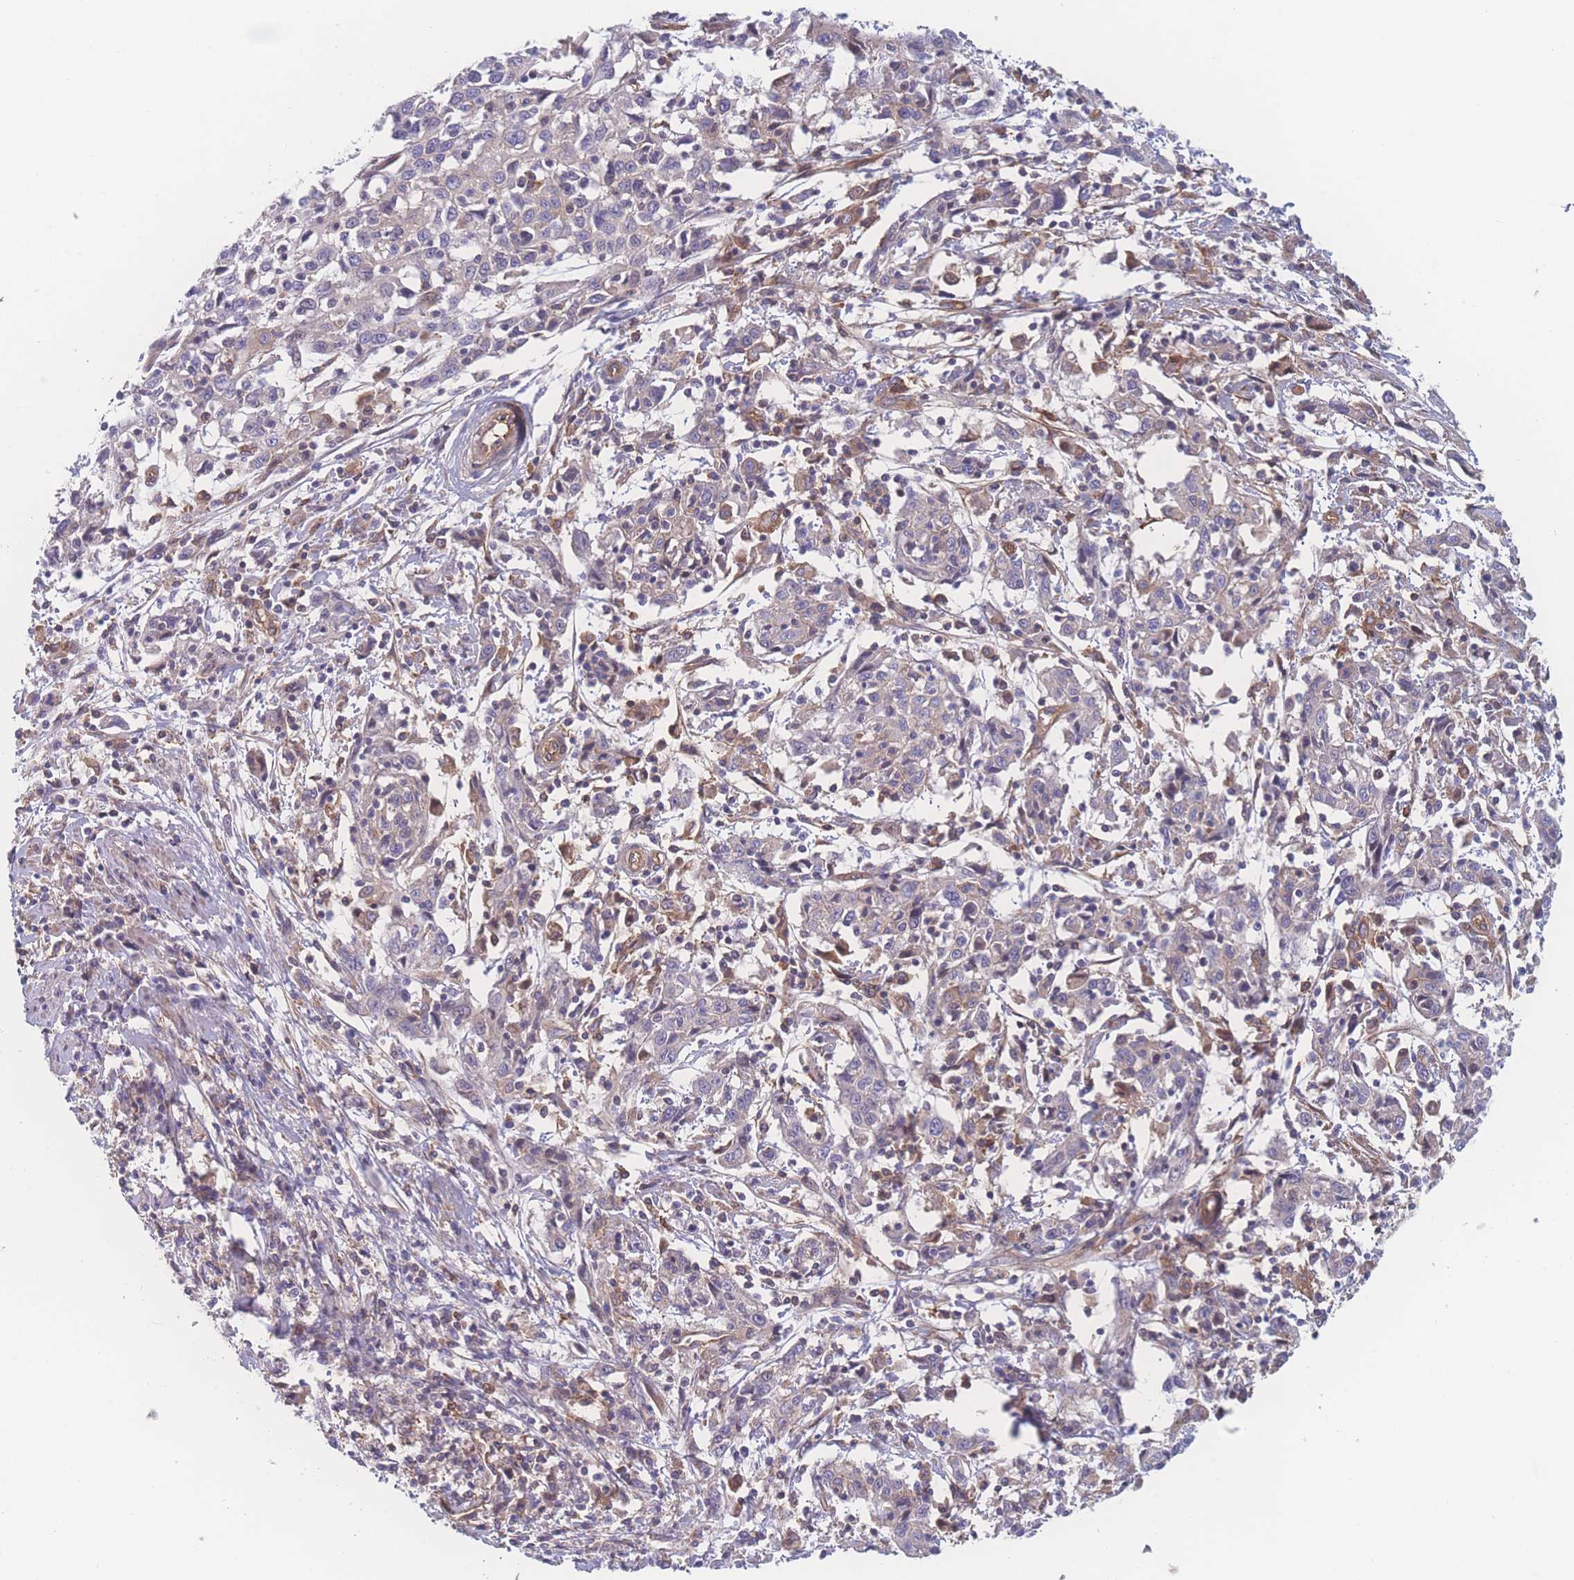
{"staining": {"intensity": "moderate", "quantity": "25%-75%", "location": "cytoplasmic/membranous"}, "tissue": "cervical cancer", "cell_type": "Tumor cells", "image_type": "cancer", "snomed": [{"axis": "morphology", "description": "Squamous cell carcinoma, NOS"}, {"axis": "topography", "description": "Cervix"}], "caption": "Moderate cytoplasmic/membranous positivity for a protein is identified in approximately 25%-75% of tumor cells of cervical squamous cell carcinoma using IHC.", "gene": "CFAP97", "patient": {"sex": "female", "age": 46}}